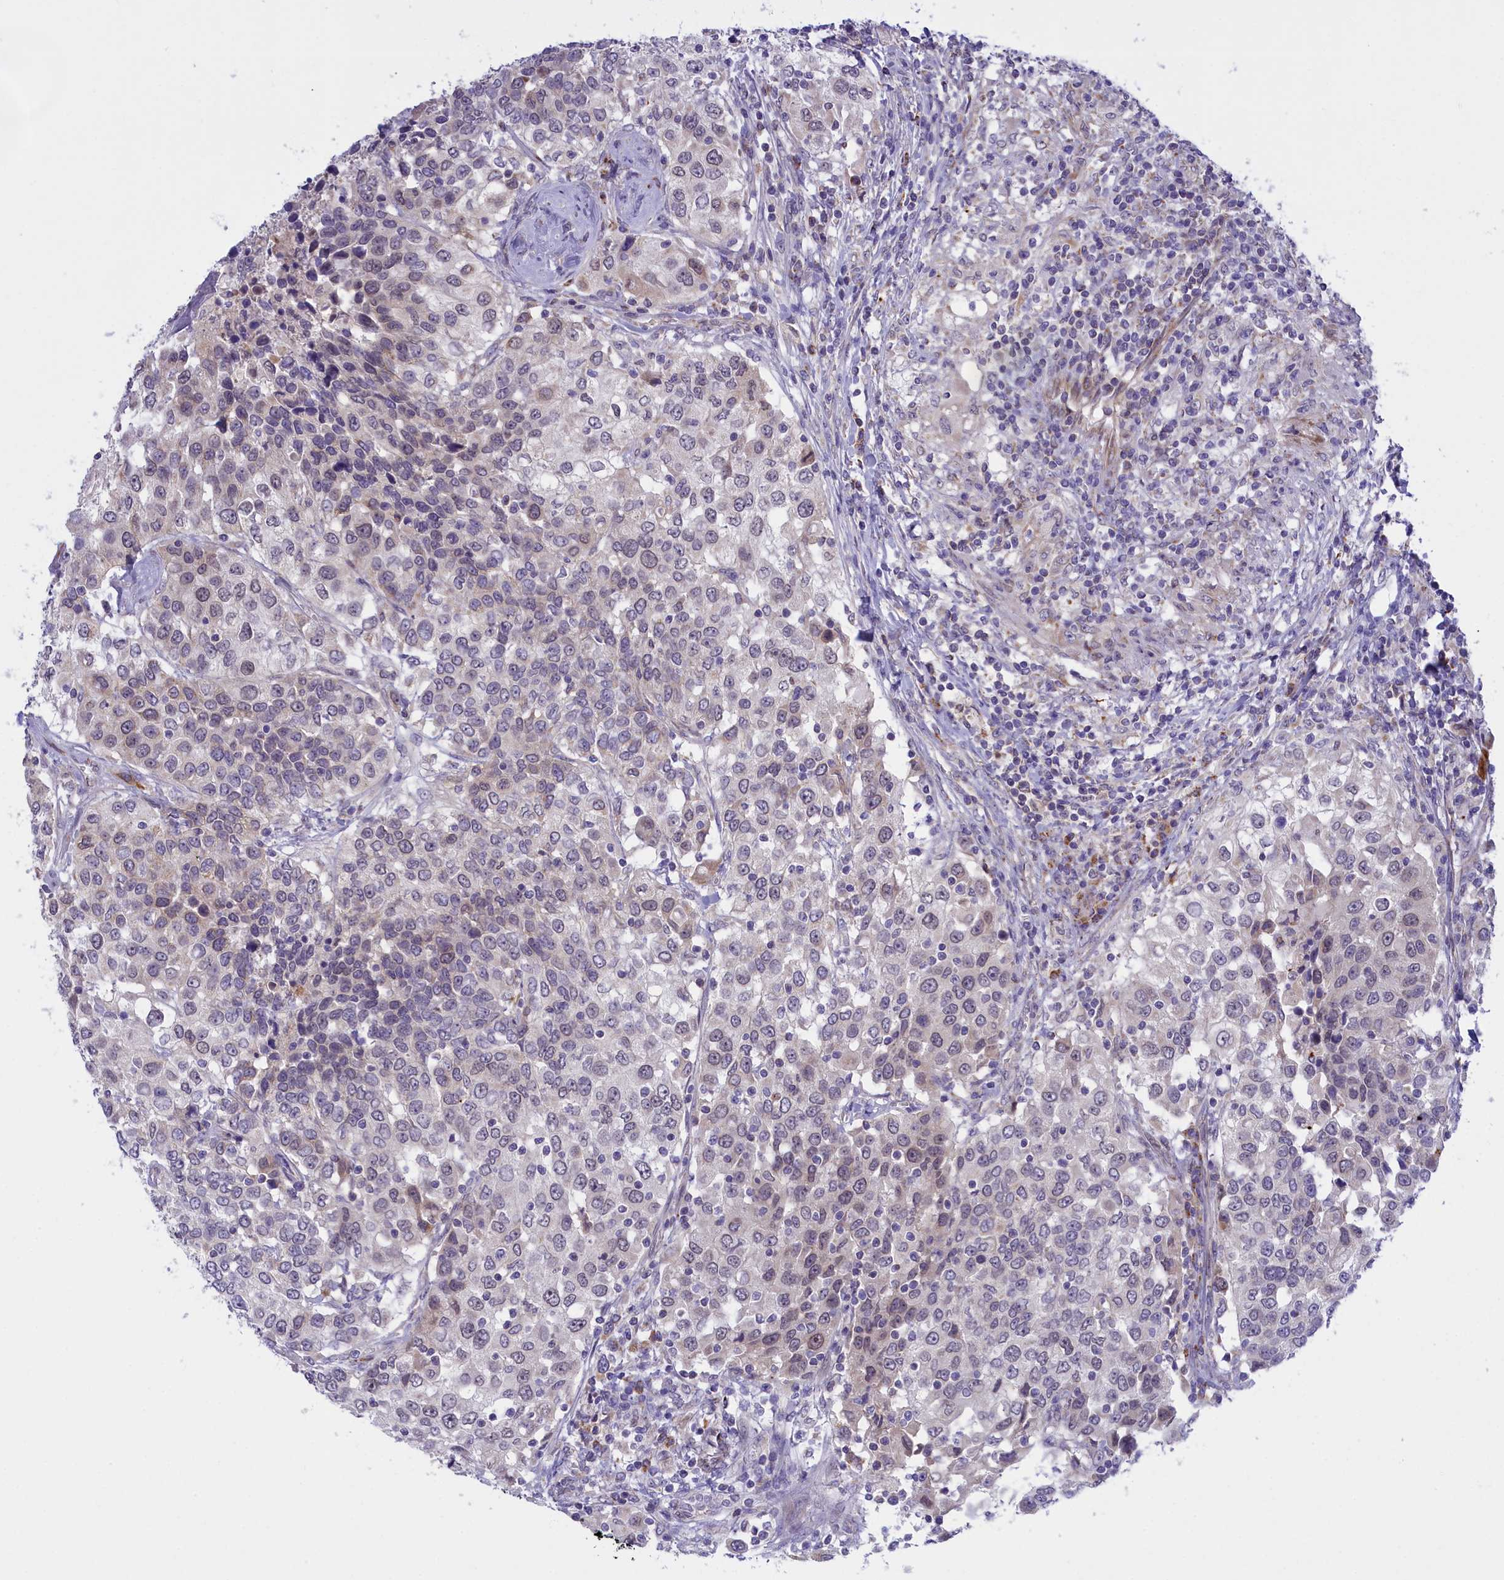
{"staining": {"intensity": "weak", "quantity": "25%-75%", "location": "nuclear"}, "tissue": "urothelial cancer", "cell_type": "Tumor cells", "image_type": "cancer", "snomed": [{"axis": "morphology", "description": "Urothelial carcinoma, High grade"}, {"axis": "topography", "description": "Urinary bladder"}], "caption": "Approximately 25%-75% of tumor cells in human high-grade urothelial carcinoma demonstrate weak nuclear protein expression as visualized by brown immunohistochemical staining.", "gene": "FAM149B1", "patient": {"sex": "female", "age": 80}}